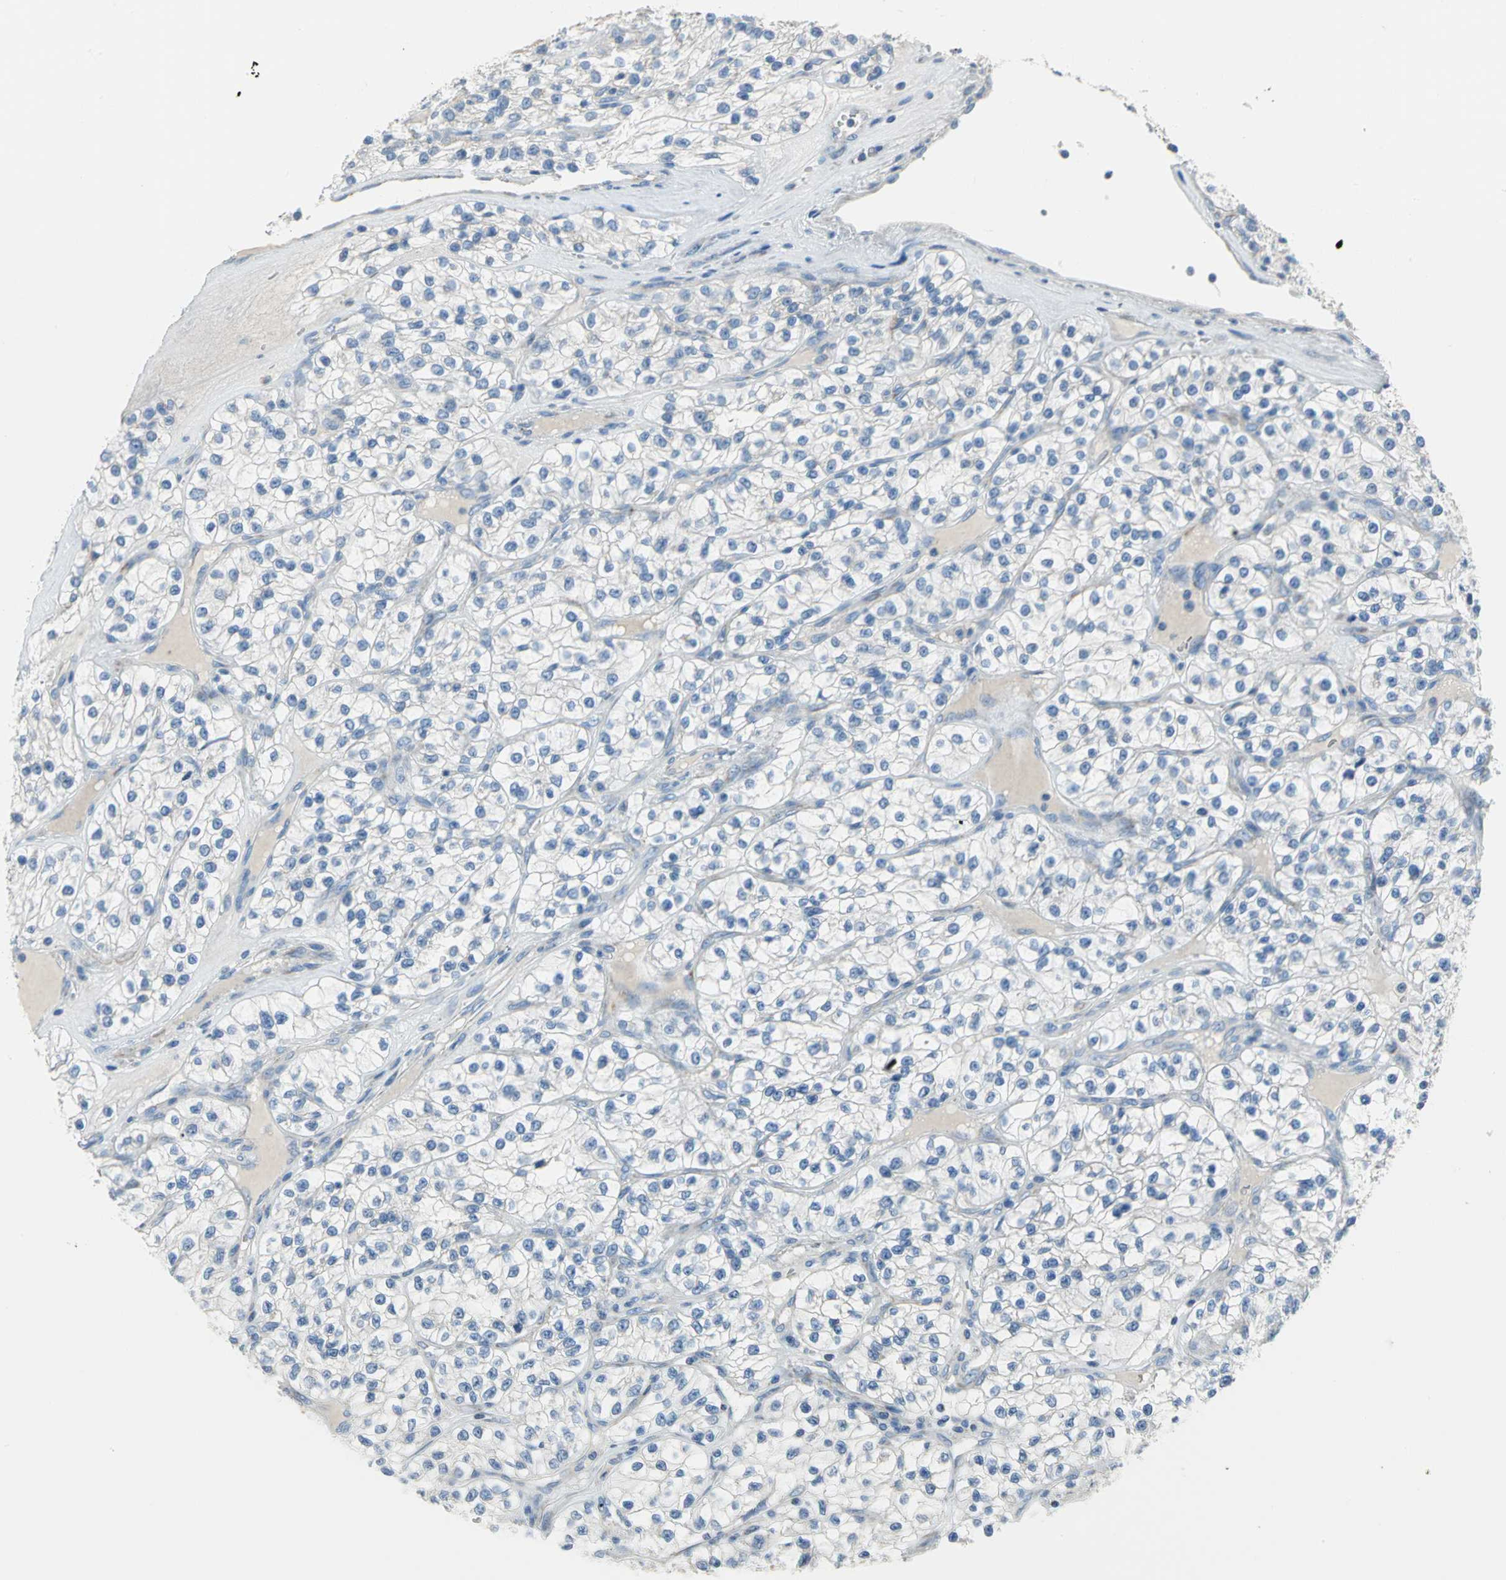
{"staining": {"intensity": "negative", "quantity": "none", "location": "none"}, "tissue": "renal cancer", "cell_type": "Tumor cells", "image_type": "cancer", "snomed": [{"axis": "morphology", "description": "Adenocarcinoma, NOS"}, {"axis": "topography", "description": "Kidney"}], "caption": "An immunohistochemistry image of adenocarcinoma (renal) is shown. There is no staining in tumor cells of adenocarcinoma (renal). The staining is performed using DAB brown chromogen with nuclei counter-stained in using hematoxylin.", "gene": "ALOX15", "patient": {"sex": "female", "age": 57}}